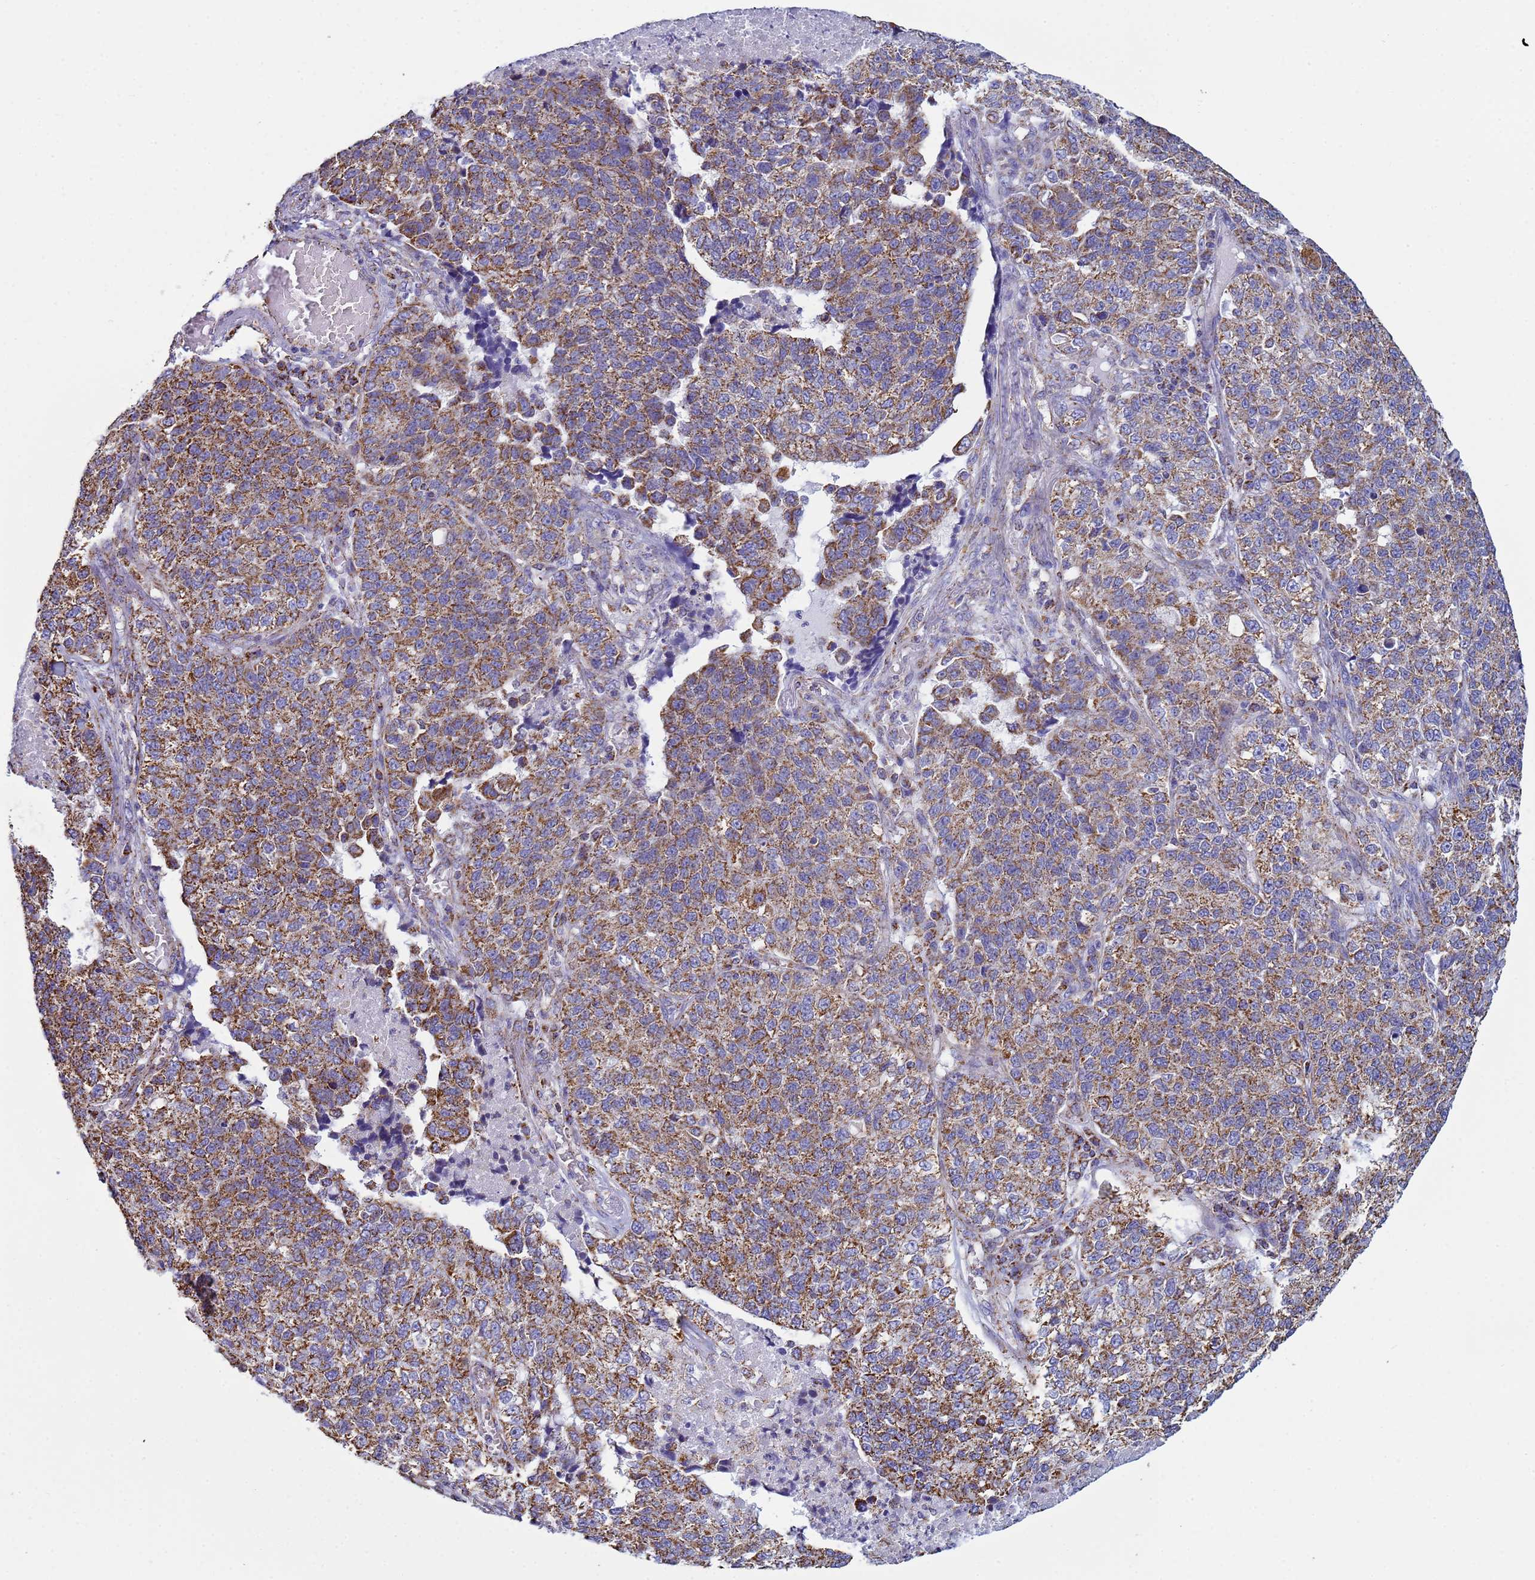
{"staining": {"intensity": "moderate", "quantity": ">75%", "location": "cytoplasmic/membranous"}, "tissue": "lung cancer", "cell_type": "Tumor cells", "image_type": "cancer", "snomed": [{"axis": "morphology", "description": "Adenocarcinoma, NOS"}, {"axis": "topography", "description": "Lung"}], "caption": "Brown immunohistochemical staining in human adenocarcinoma (lung) reveals moderate cytoplasmic/membranous expression in approximately >75% of tumor cells. The staining was performed using DAB (3,3'-diaminobenzidine) to visualize the protein expression in brown, while the nuclei were stained in blue with hematoxylin (Magnification: 20x).", "gene": "COQ4", "patient": {"sex": "male", "age": 49}}